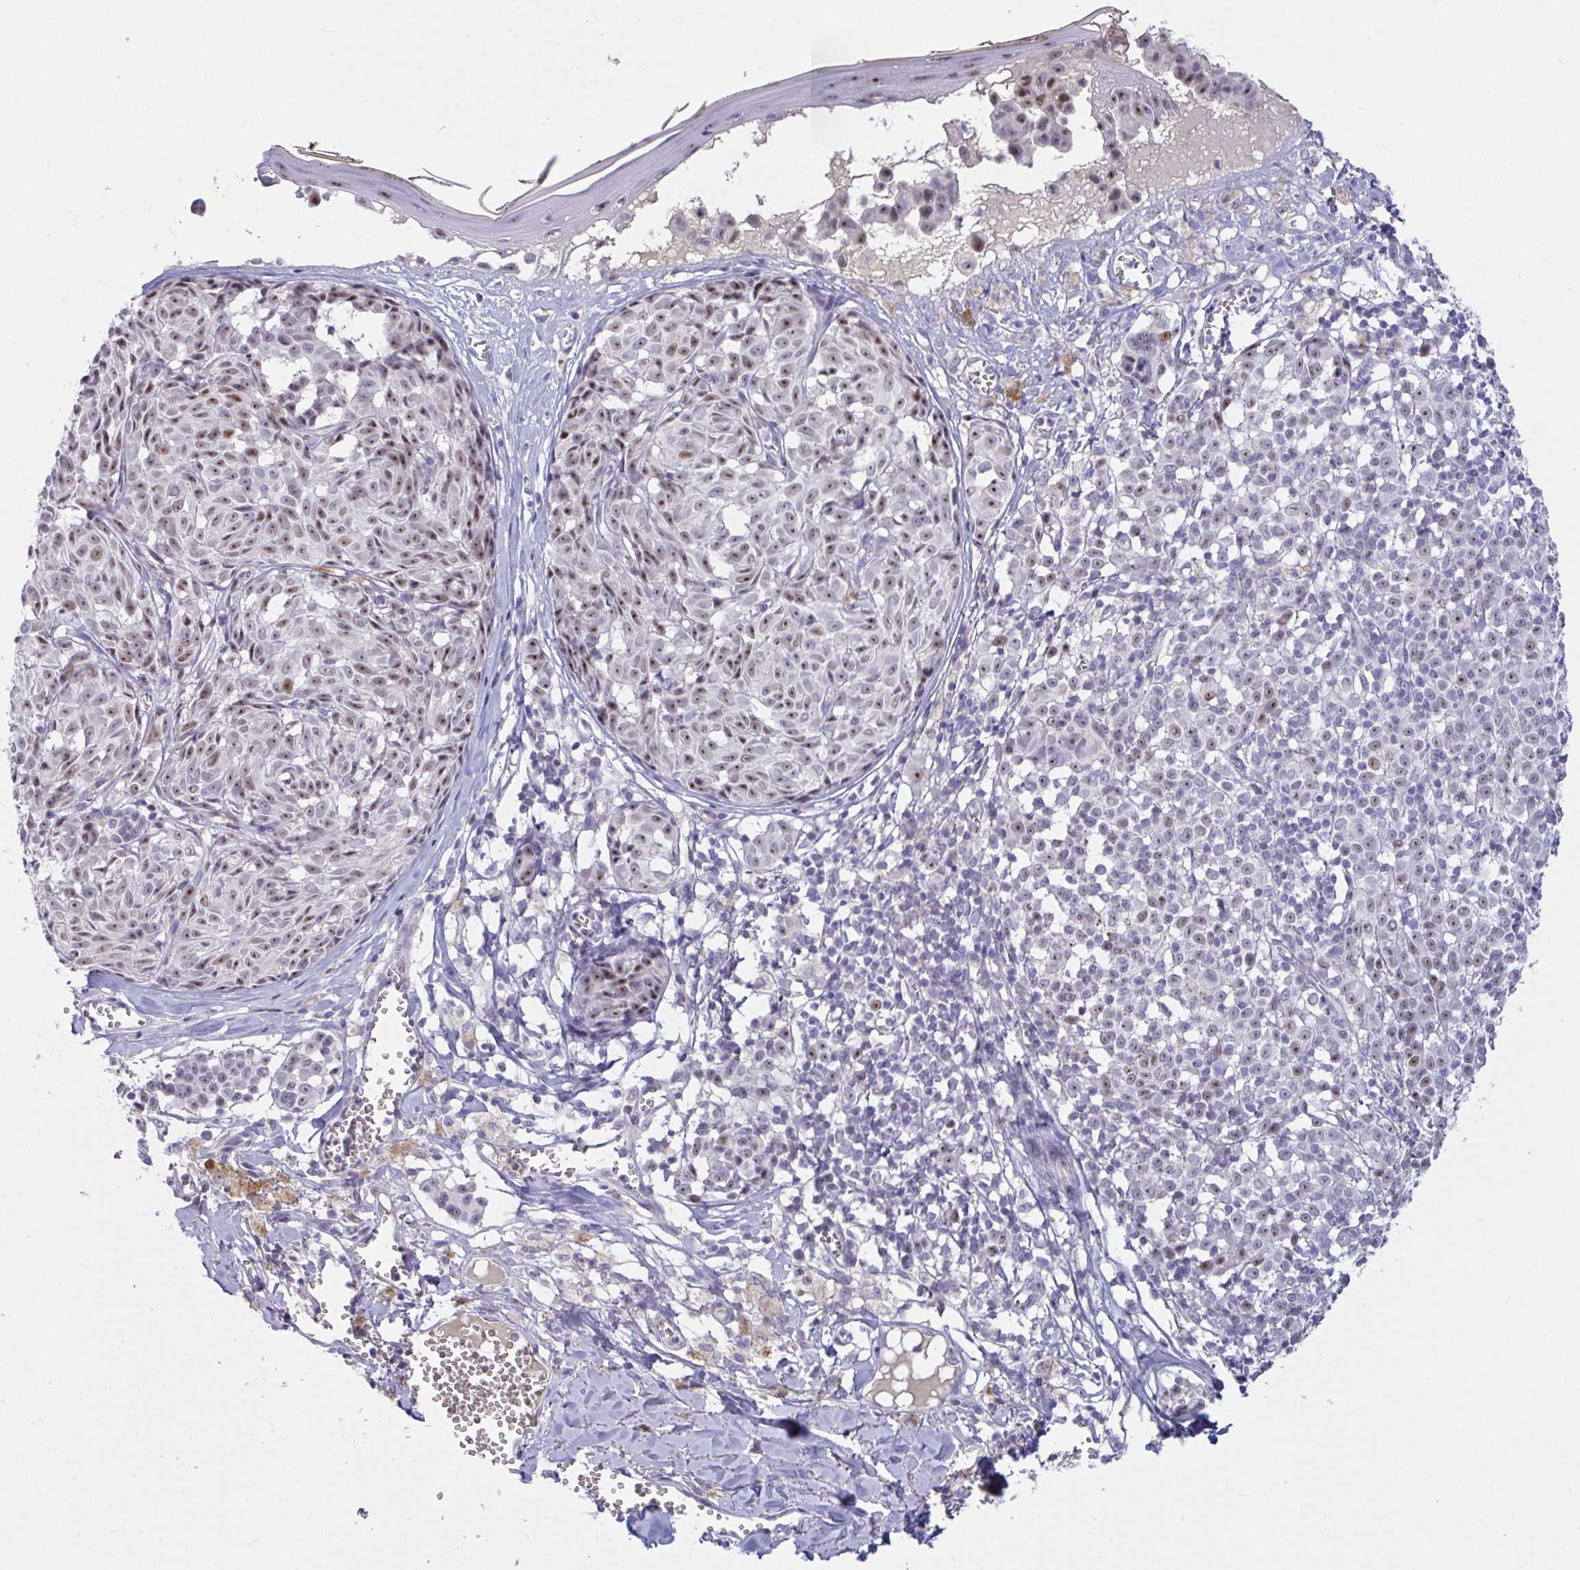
{"staining": {"intensity": "moderate", "quantity": "25%-75%", "location": "nuclear"}, "tissue": "melanoma", "cell_type": "Tumor cells", "image_type": "cancer", "snomed": [{"axis": "morphology", "description": "Malignant melanoma, NOS"}, {"axis": "topography", "description": "Skin"}], "caption": "Brown immunohistochemical staining in human melanoma exhibits moderate nuclear positivity in about 25%-75% of tumor cells. (Brightfield microscopy of DAB IHC at high magnification).", "gene": "MYC", "patient": {"sex": "female", "age": 43}}